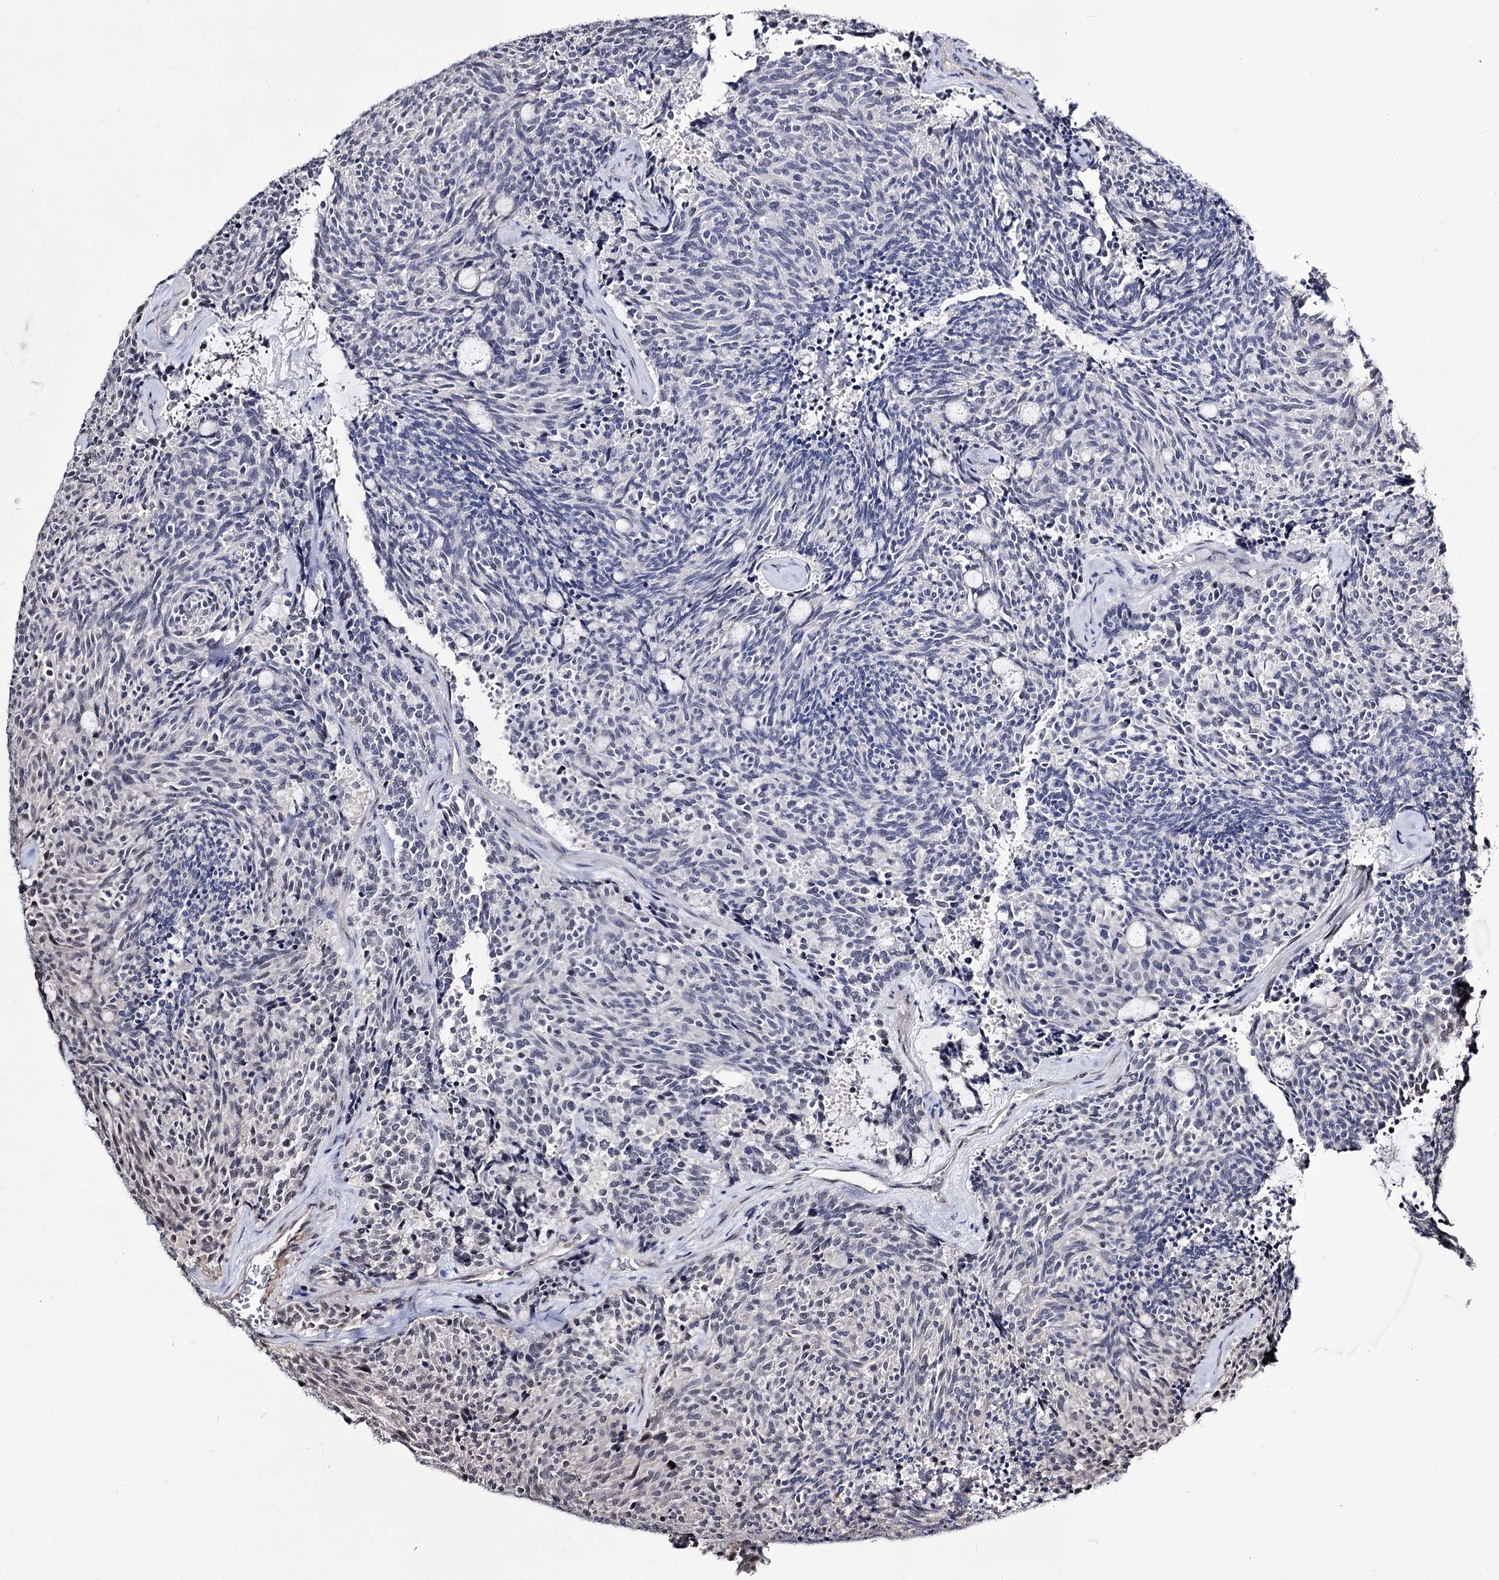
{"staining": {"intensity": "negative", "quantity": "none", "location": "none"}, "tissue": "carcinoid", "cell_type": "Tumor cells", "image_type": "cancer", "snomed": [{"axis": "morphology", "description": "Carcinoid, malignant, NOS"}, {"axis": "topography", "description": "Pancreas"}], "caption": "Tumor cells show no significant protein staining in carcinoid. Brightfield microscopy of immunohistochemistry stained with DAB (3,3'-diaminobenzidine) (brown) and hematoxylin (blue), captured at high magnification.", "gene": "CHMP7", "patient": {"sex": "female", "age": 54}}